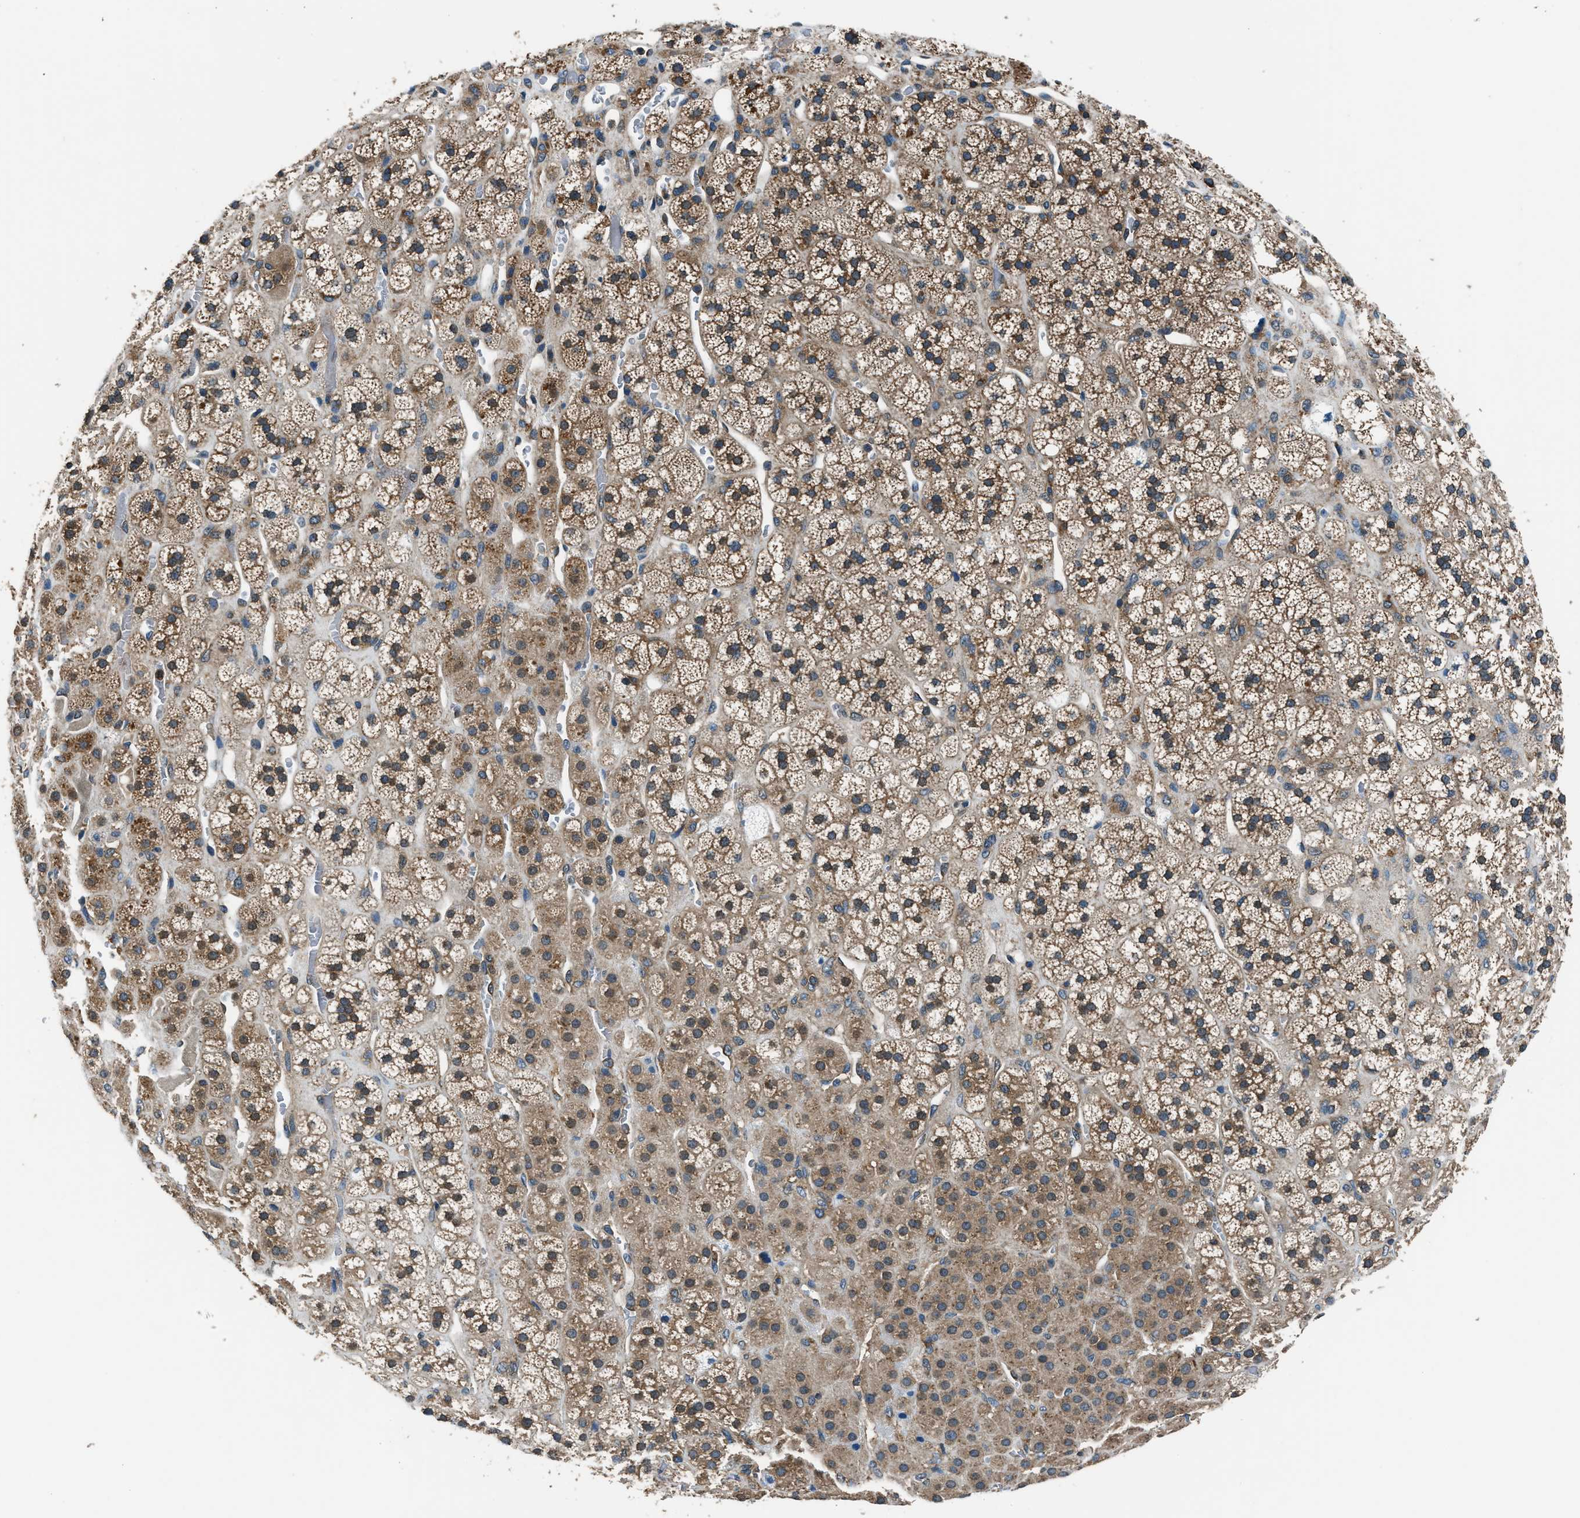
{"staining": {"intensity": "moderate", "quantity": ">75%", "location": "cytoplasmic/membranous"}, "tissue": "adrenal gland", "cell_type": "Glandular cells", "image_type": "normal", "snomed": [{"axis": "morphology", "description": "Normal tissue, NOS"}, {"axis": "topography", "description": "Adrenal gland"}], "caption": "Glandular cells reveal medium levels of moderate cytoplasmic/membranous expression in about >75% of cells in normal adrenal gland. Using DAB (brown) and hematoxylin (blue) stains, captured at high magnification using brightfield microscopy.", "gene": "ARFGAP2", "patient": {"sex": "male", "age": 56}}